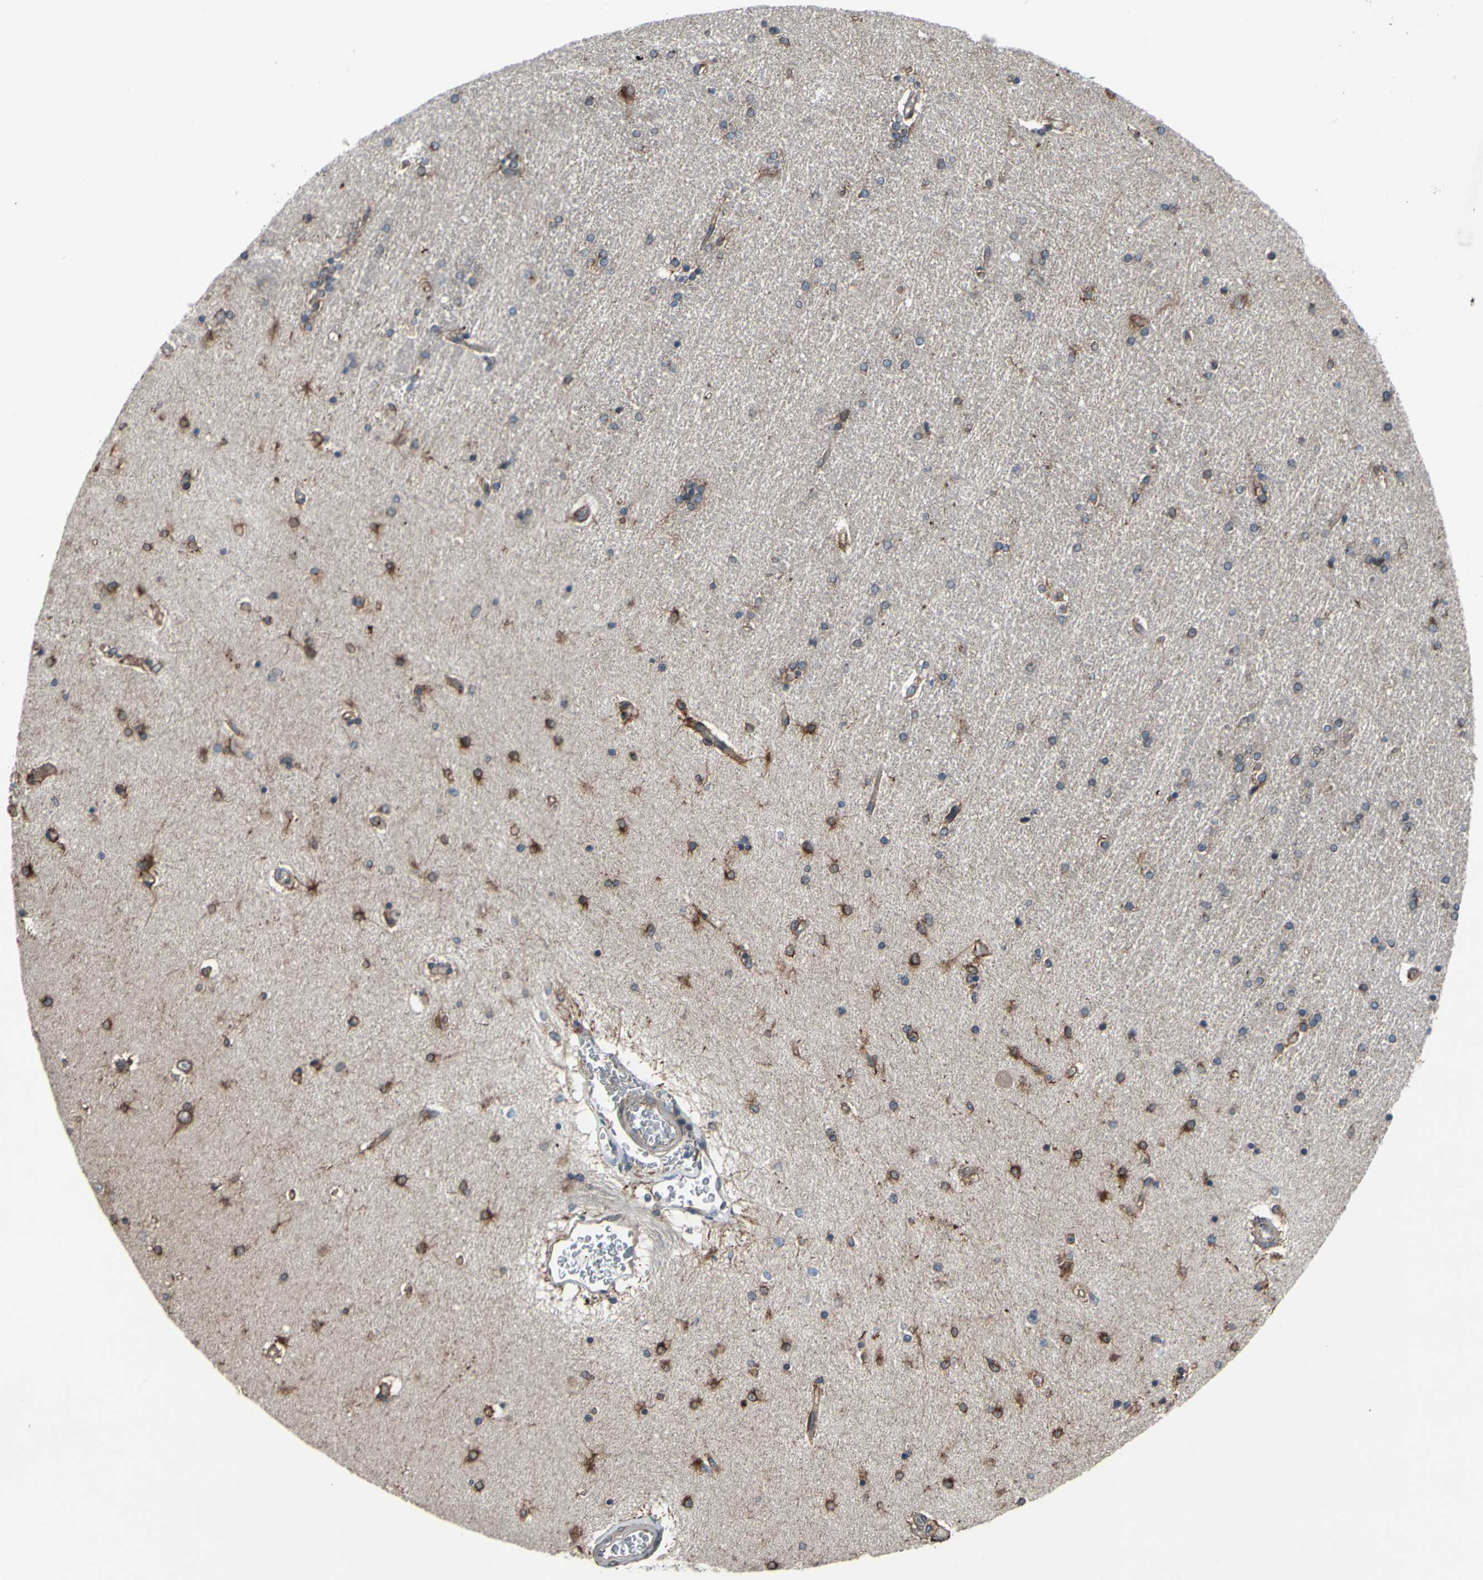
{"staining": {"intensity": "strong", "quantity": "25%-75%", "location": "cytoplasmic/membranous"}, "tissue": "hippocampus", "cell_type": "Glial cells", "image_type": "normal", "snomed": [{"axis": "morphology", "description": "Normal tissue, NOS"}, {"axis": "topography", "description": "Hippocampus"}], "caption": "Human hippocampus stained for a protein (brown) shows strong cytoplasmic/membranous positive expression in approximately 25%-75% of glial cells.", "gene": "CLCC1", "patient": {"sex": "female", "age": 54}}